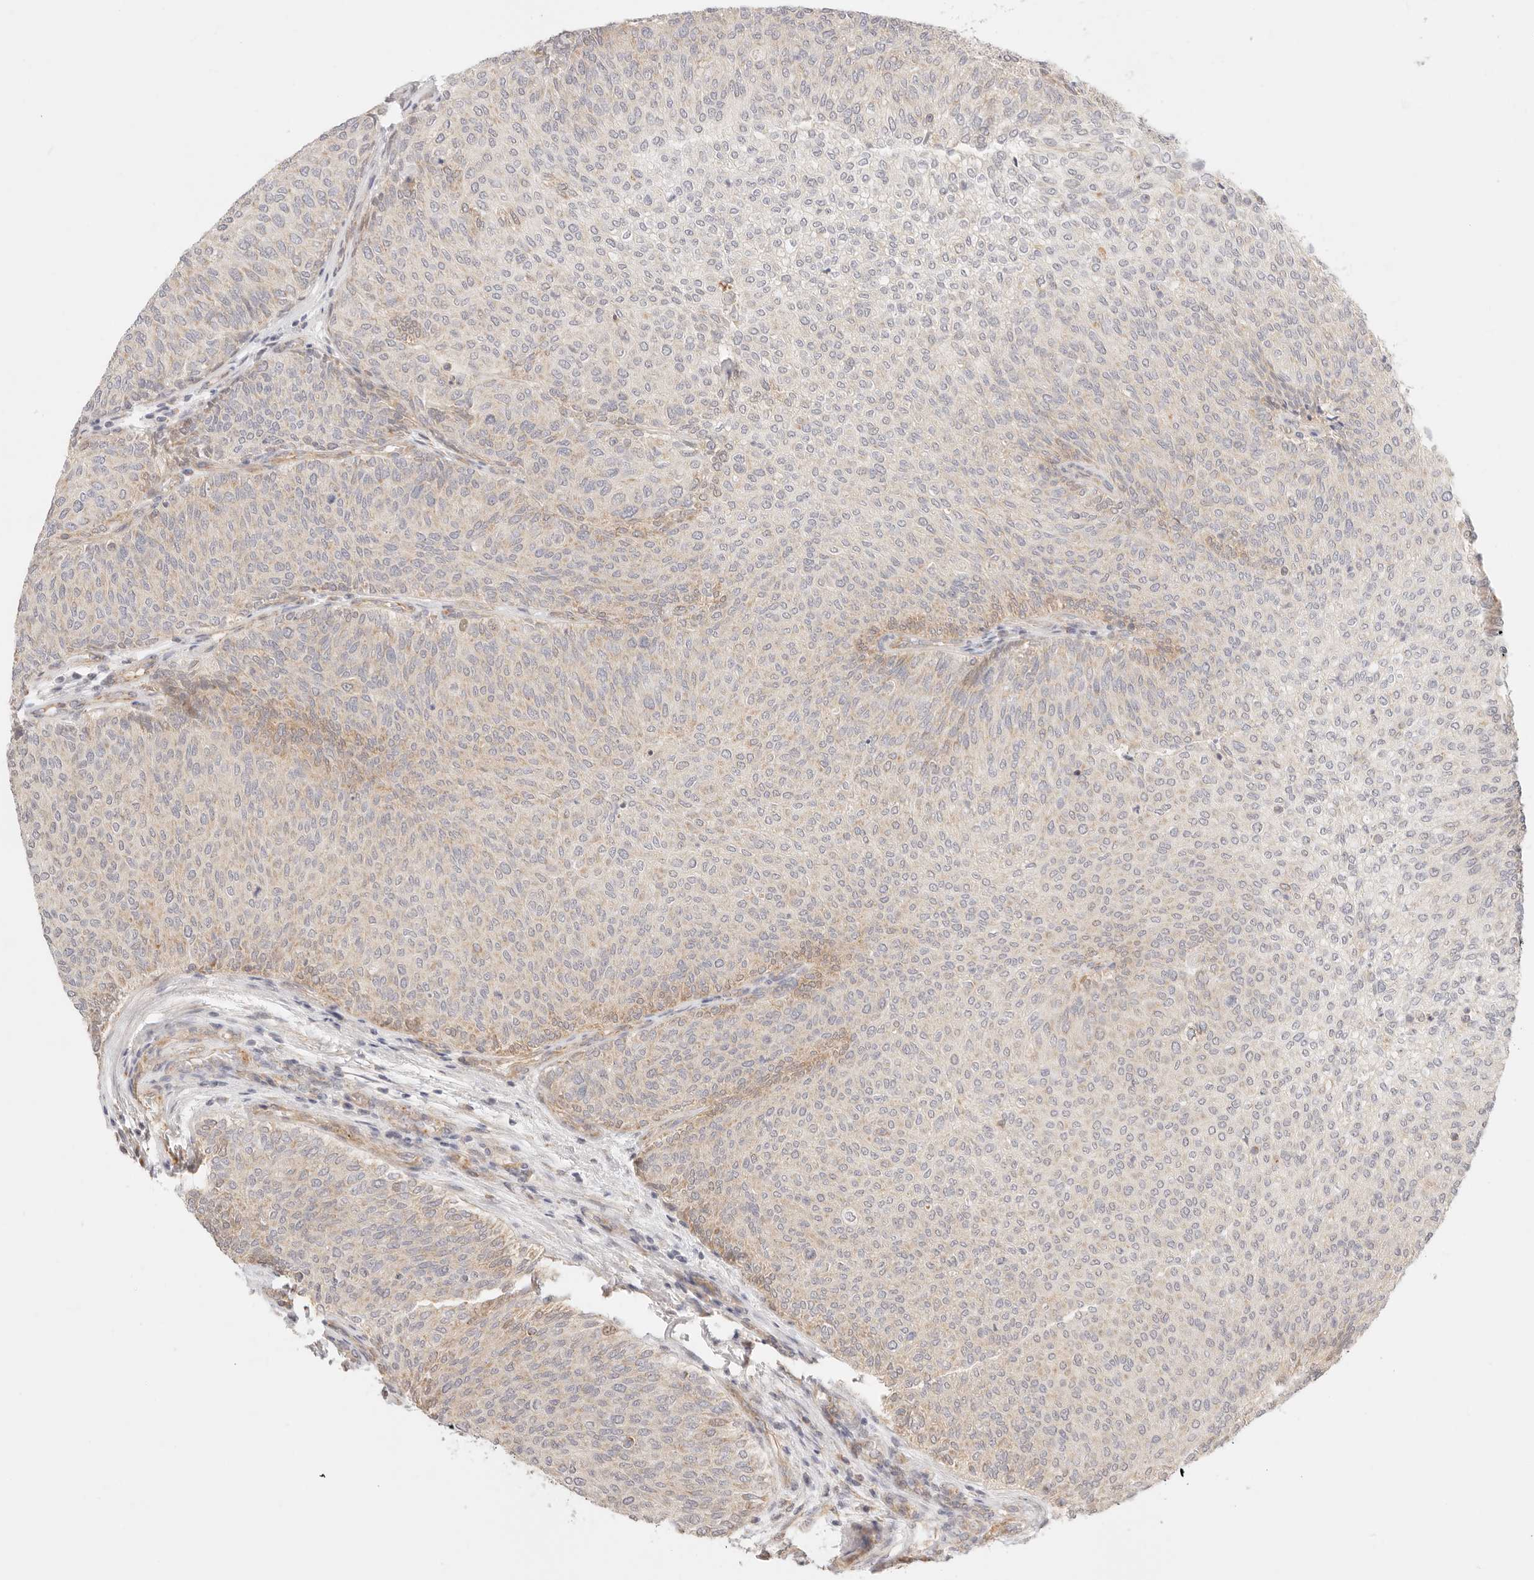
{"staining": {"intensity": "weak", "quantity": "25%-75%", "location": "cytoplasmic/membranous"}, "tissue": "urothelial cancer", "cell_type": "Tumor cells", "image_type": "cancer", "snomed": [{"axis": "morphology", "description": "Urothelial carcinoma, Low grade"}, {"axis": "topography", "description": "Urinary bladder"}], "caption": "High-magnification brightfield microscopy of urothelial cancer stained with DAB (3,3'-diaminobenzidine) (brown) and counterstained with hematoxylin (blue). tumor cells exhibit weak cytoplasmic/membranous expression is seen in approximately25%-75% of cells.", "gene": "ZC3H11A", "patient": {"sex": "female", "age": 79}}